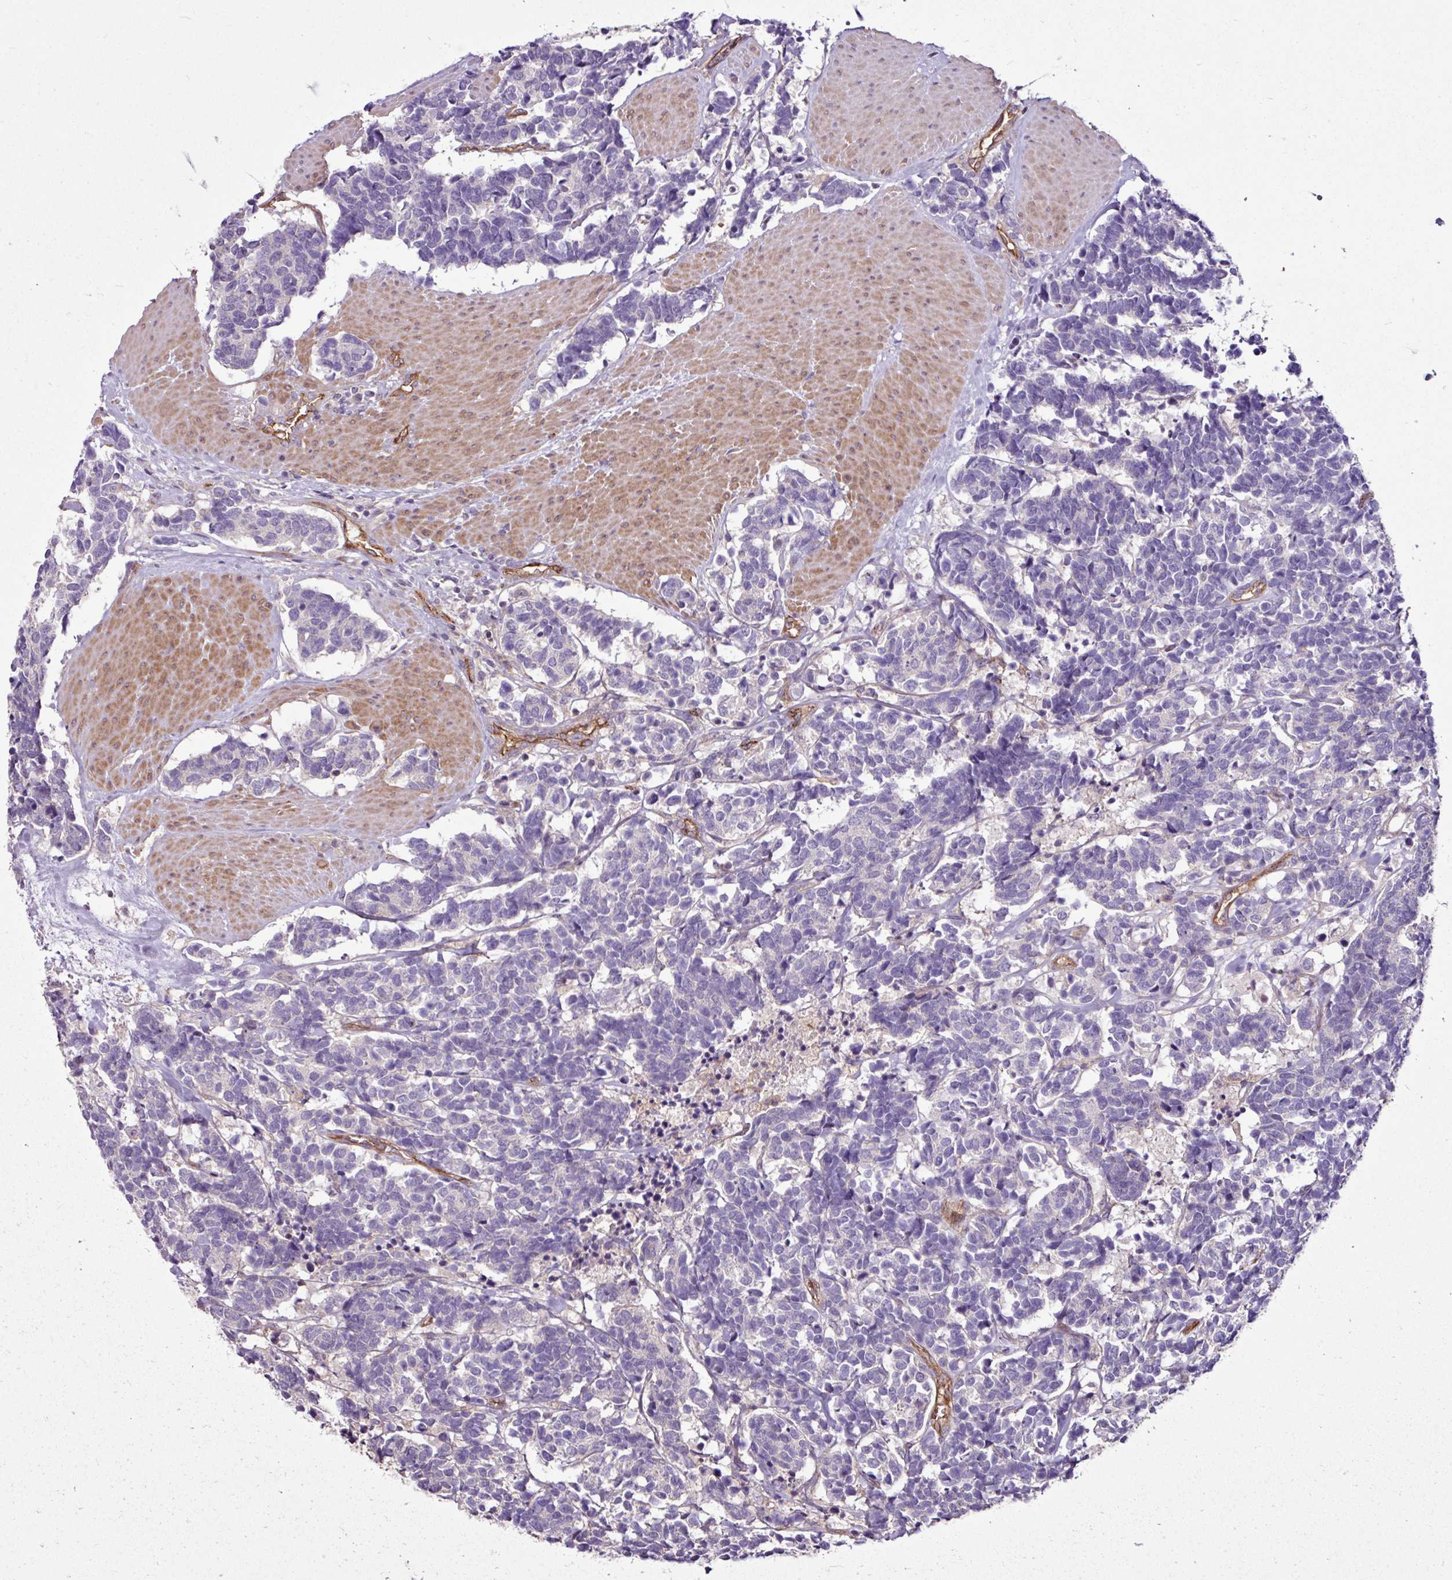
{"staining": {"intensity": "negative", "quantity": "none", "location": "none"}, "tissue": "carcinoid", "cell_type": "Tumor cells", "image_type": "cancer", "snomed": [{"axis": "morphology", "description": "Carcinoma, NOS"}, {"axis": "morphology", "description": "Carcinoid, malignant, NOS"}, {"axis": "topography", "description": "Urinary bladder"}], "caption": "This is an immunohistochemistry histopathology image of human carcinoid. There is no staining in tumor cells.", "gene": "ZNF106", "patient": {"sex": "male", "age": 57}}